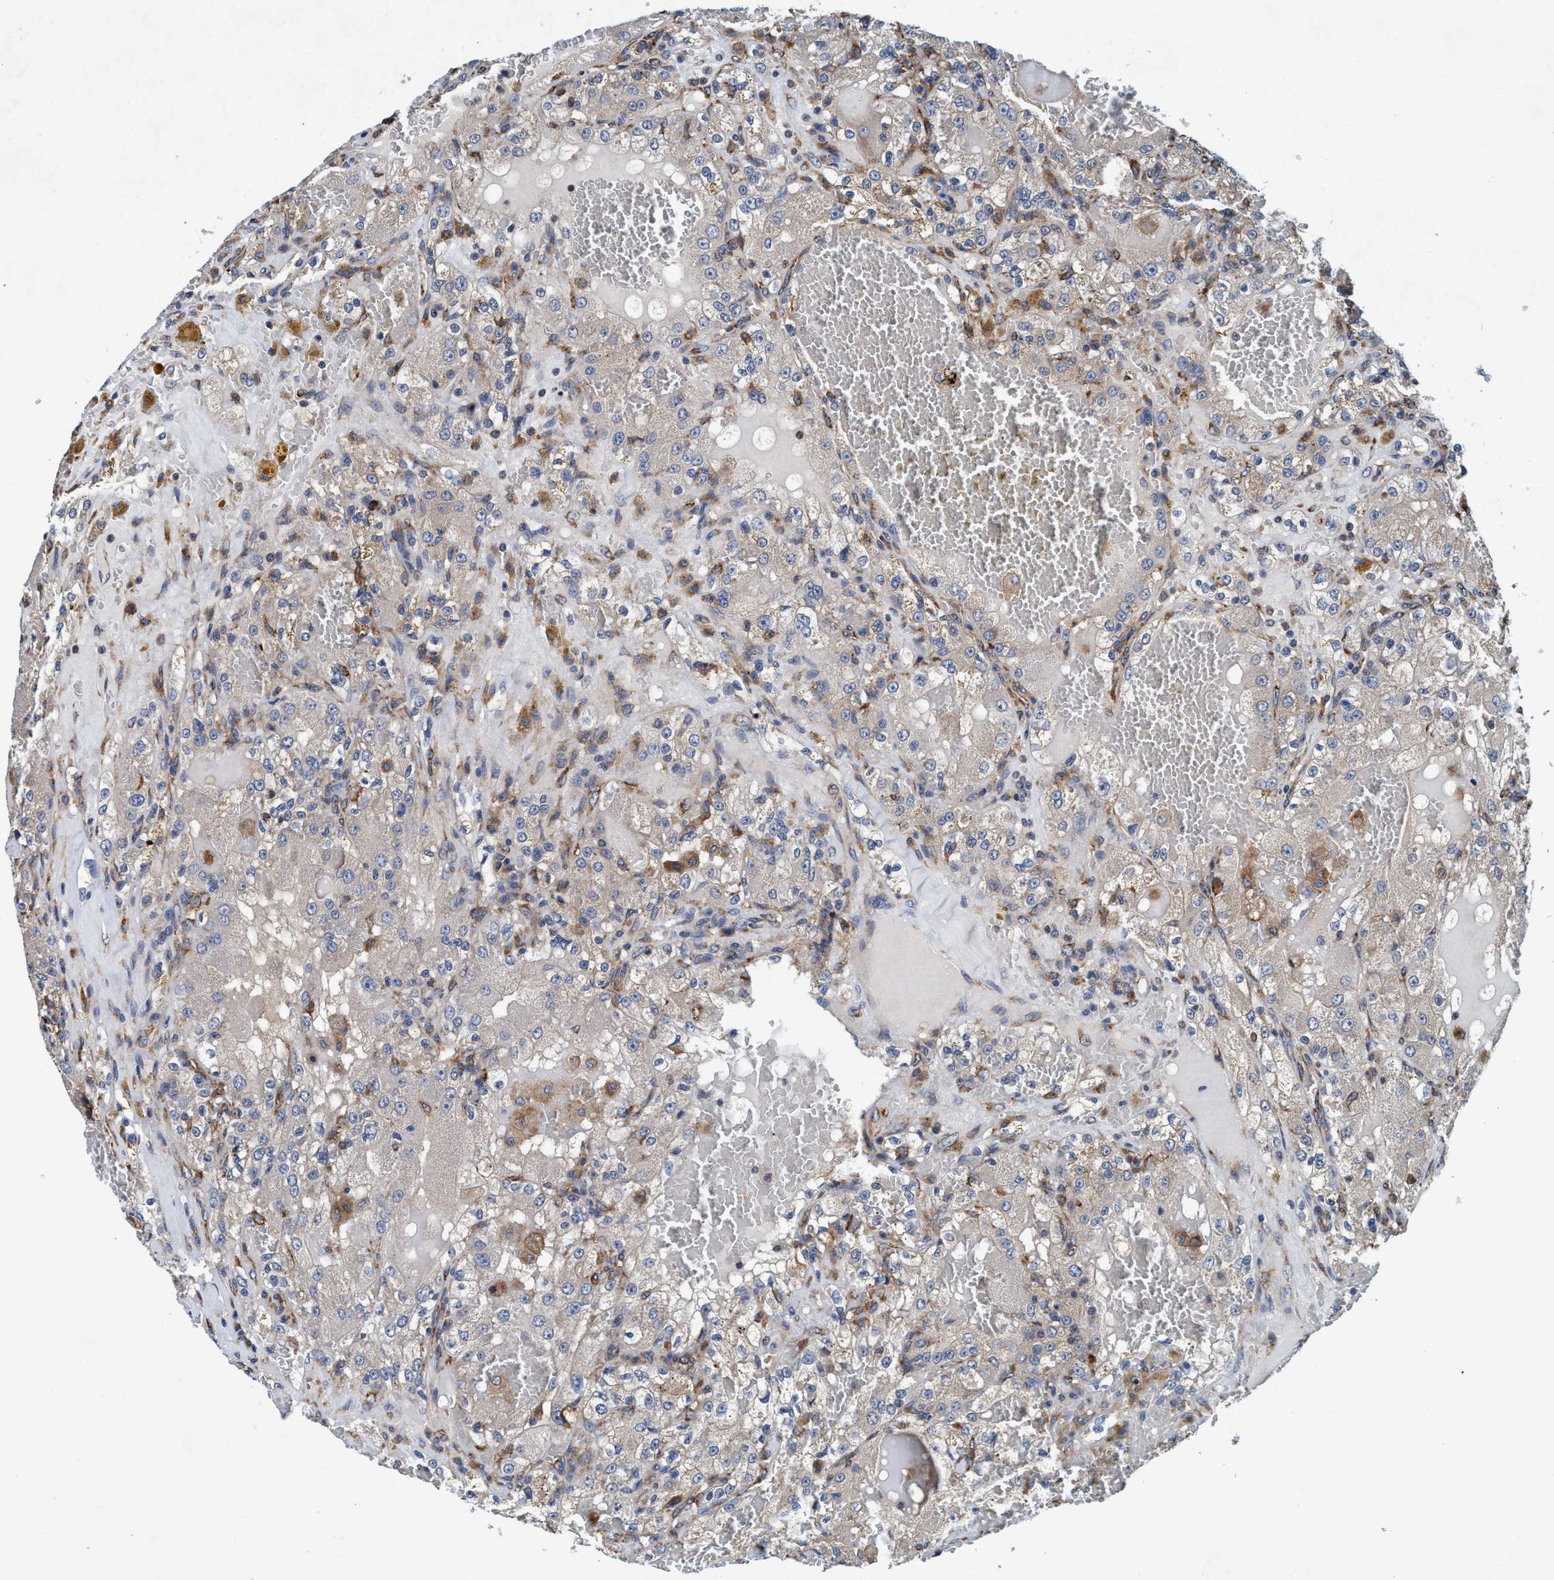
{"staining": {"intensity": "moderate", "quantity": "<25%", "location": "cytoplasmic/membranous"}, "tissue": "renal cancer", "cell_type": "Tumor cells", "image_type": "cancer", "snomed": [{"axis": "morphology", "description": "Normal tissue, NOS"}, {"axis": "morphology", "description": "Adenocarcinoma, NOS"}, {"axis": "topography", "description": "Kidney"}], "caption": "Renal adenocarcinoma tissue exhibits moderate cytoplasmic/membranous staining in approximately <25% of tumor cells, visualized by immunohistochemistry.", "gene": "ENDOG", "patient": {"sex": "male", "age": 61}}